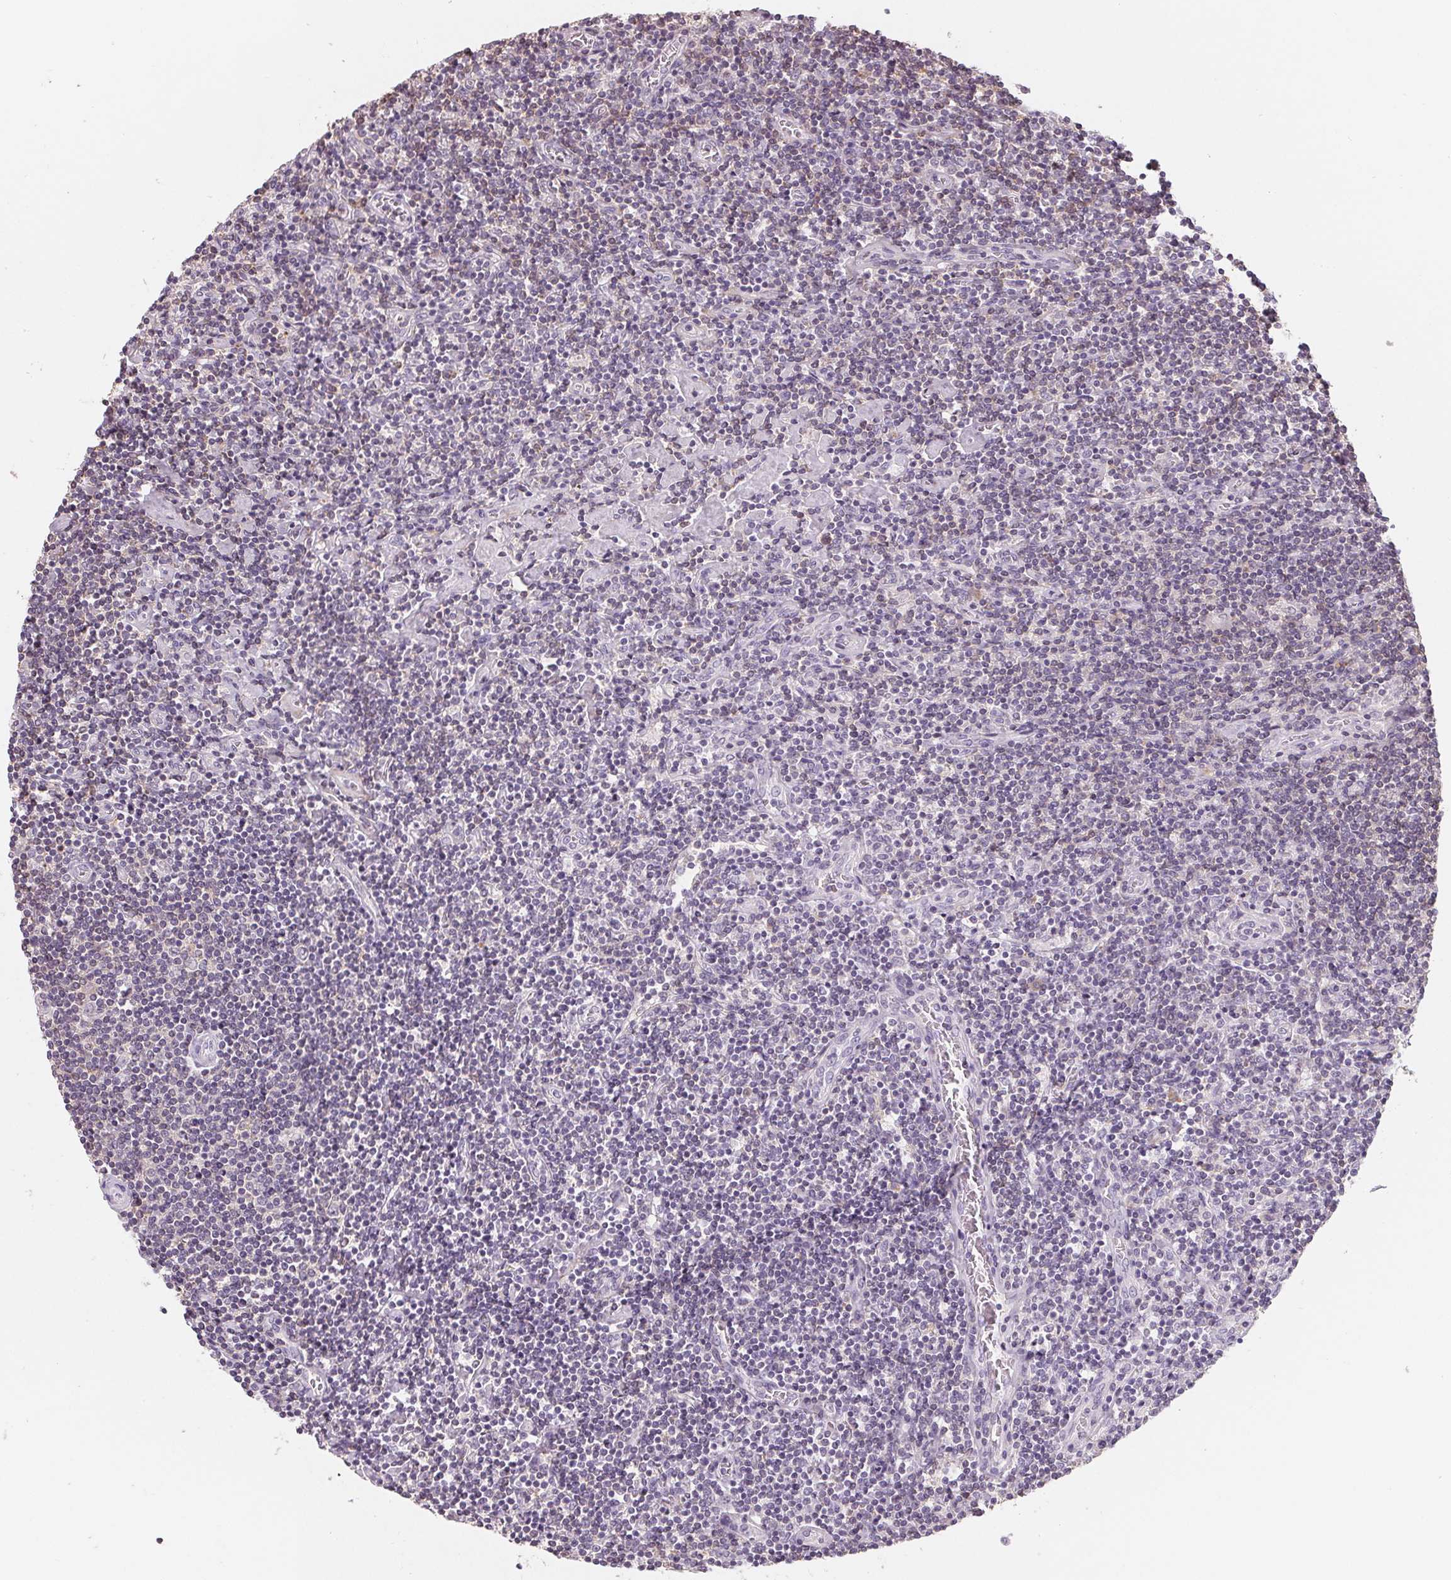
{"staining": {"intensity": "negative", "quantity": "none", "location": "none"}, "tissue": "lymphoma", "cell_type": "Tumor cells", "image_type": "cancer", "snomed": [{"axis": "morphology", "description": "Hodgkin's disease, NOS"}, {"axis": "topography", "description": "Lymph node"}], "caption": "DAB (3,3'-diaminobenzidine) immunohistochemical staining of Hodgkin's disease exhibits no significant expression in tumor cells. (Brightfield microscopy of DAB immunohistochemistry at high magnification).", "gene": "VTCN1", "patient": {"sex": "male", "age": 40}}